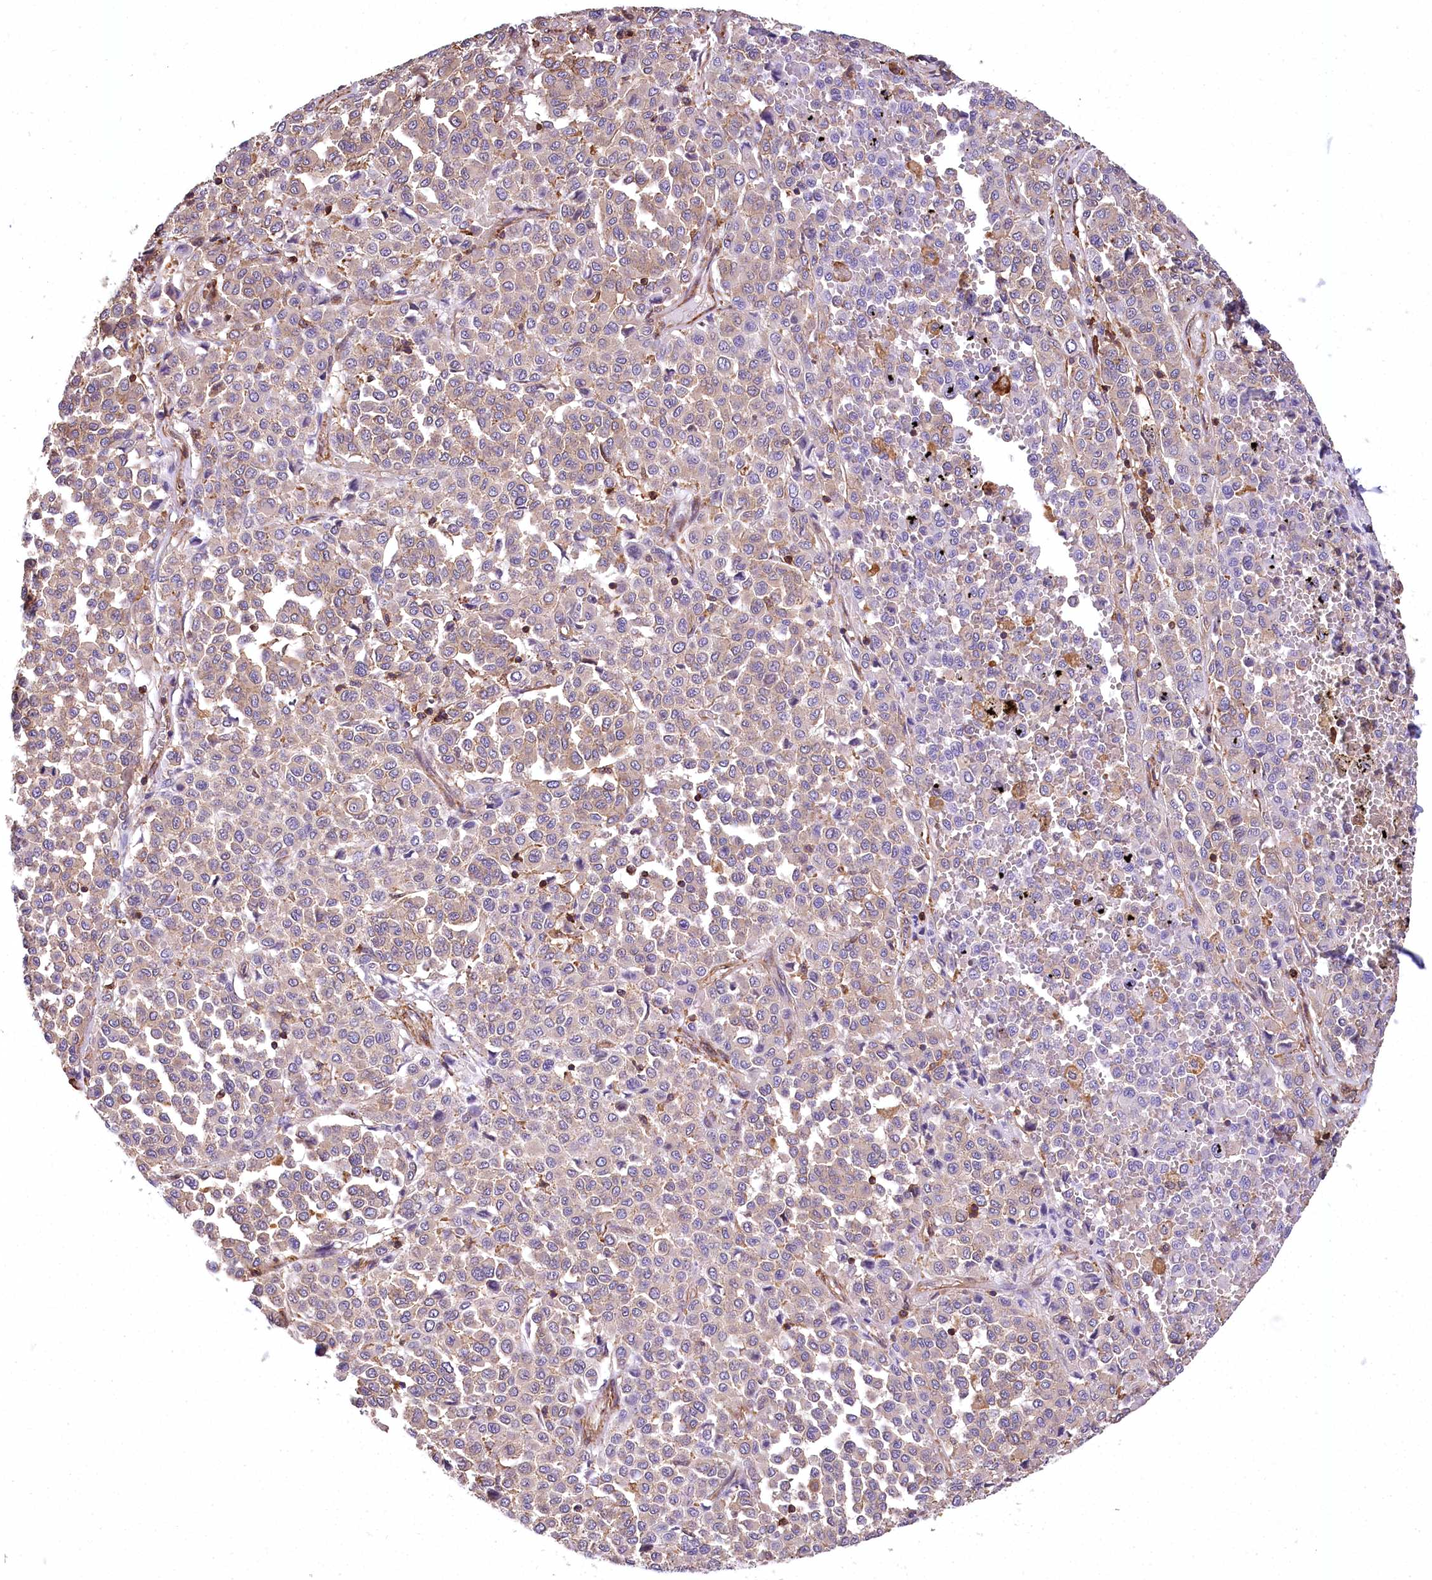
{"staining": {"intensity": "negative", "quantity": "none", "location": "none"}, "tissue": "melanoma", "cell_type": "Tumor cells", "image_type": "cancer", "snomed": [{"axis": "morphology", "description": "Malignant melanoma, Metastatic site"}, {"axis": "topography", "description": "Pancreas"}], "caption": "This is an IHC image of melanoma. There is no positivity in tumor cells.", "gene": "DPP3", "patient": {"sex": "female", "age": 30}}